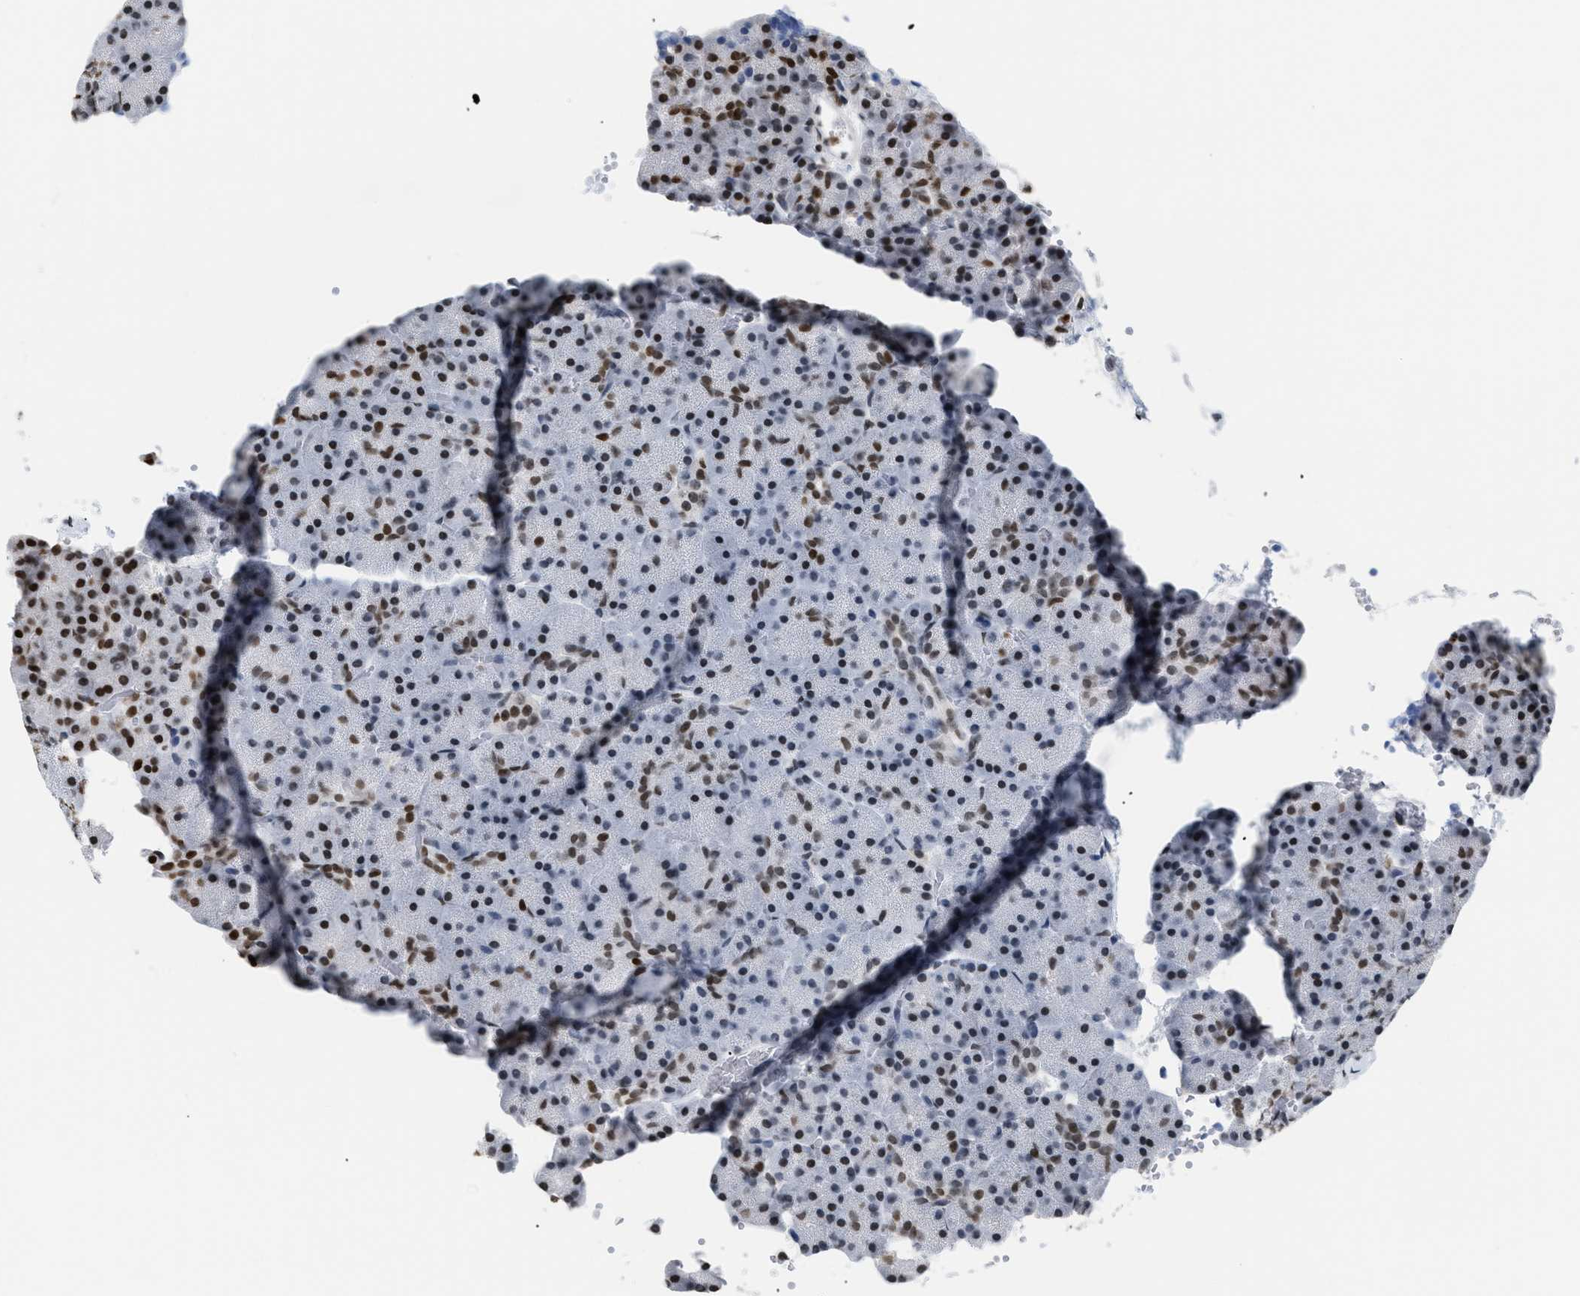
{"staining": {"intensity": "moderate", "quantity": "25%-75%", "location": "nuclear"}, "tissue": "pancreas", "cell_type": "Exocrine glandular cells", "image_type": "normal", "snomed": [{"axis": "morphology", "description": "Normal tissue, NOS"}, {"axis": "topography", "description": "Pancreas"}], "caption": "The micrograph demonstrates immunohistochemical staining of unremarkable pancreas. There is moderate nuclear staining is appreciated in about 25%-75% of exocrine glandular cells.", "gene": "HMGN2", "patient": {"sex": "female", "age": 35}}